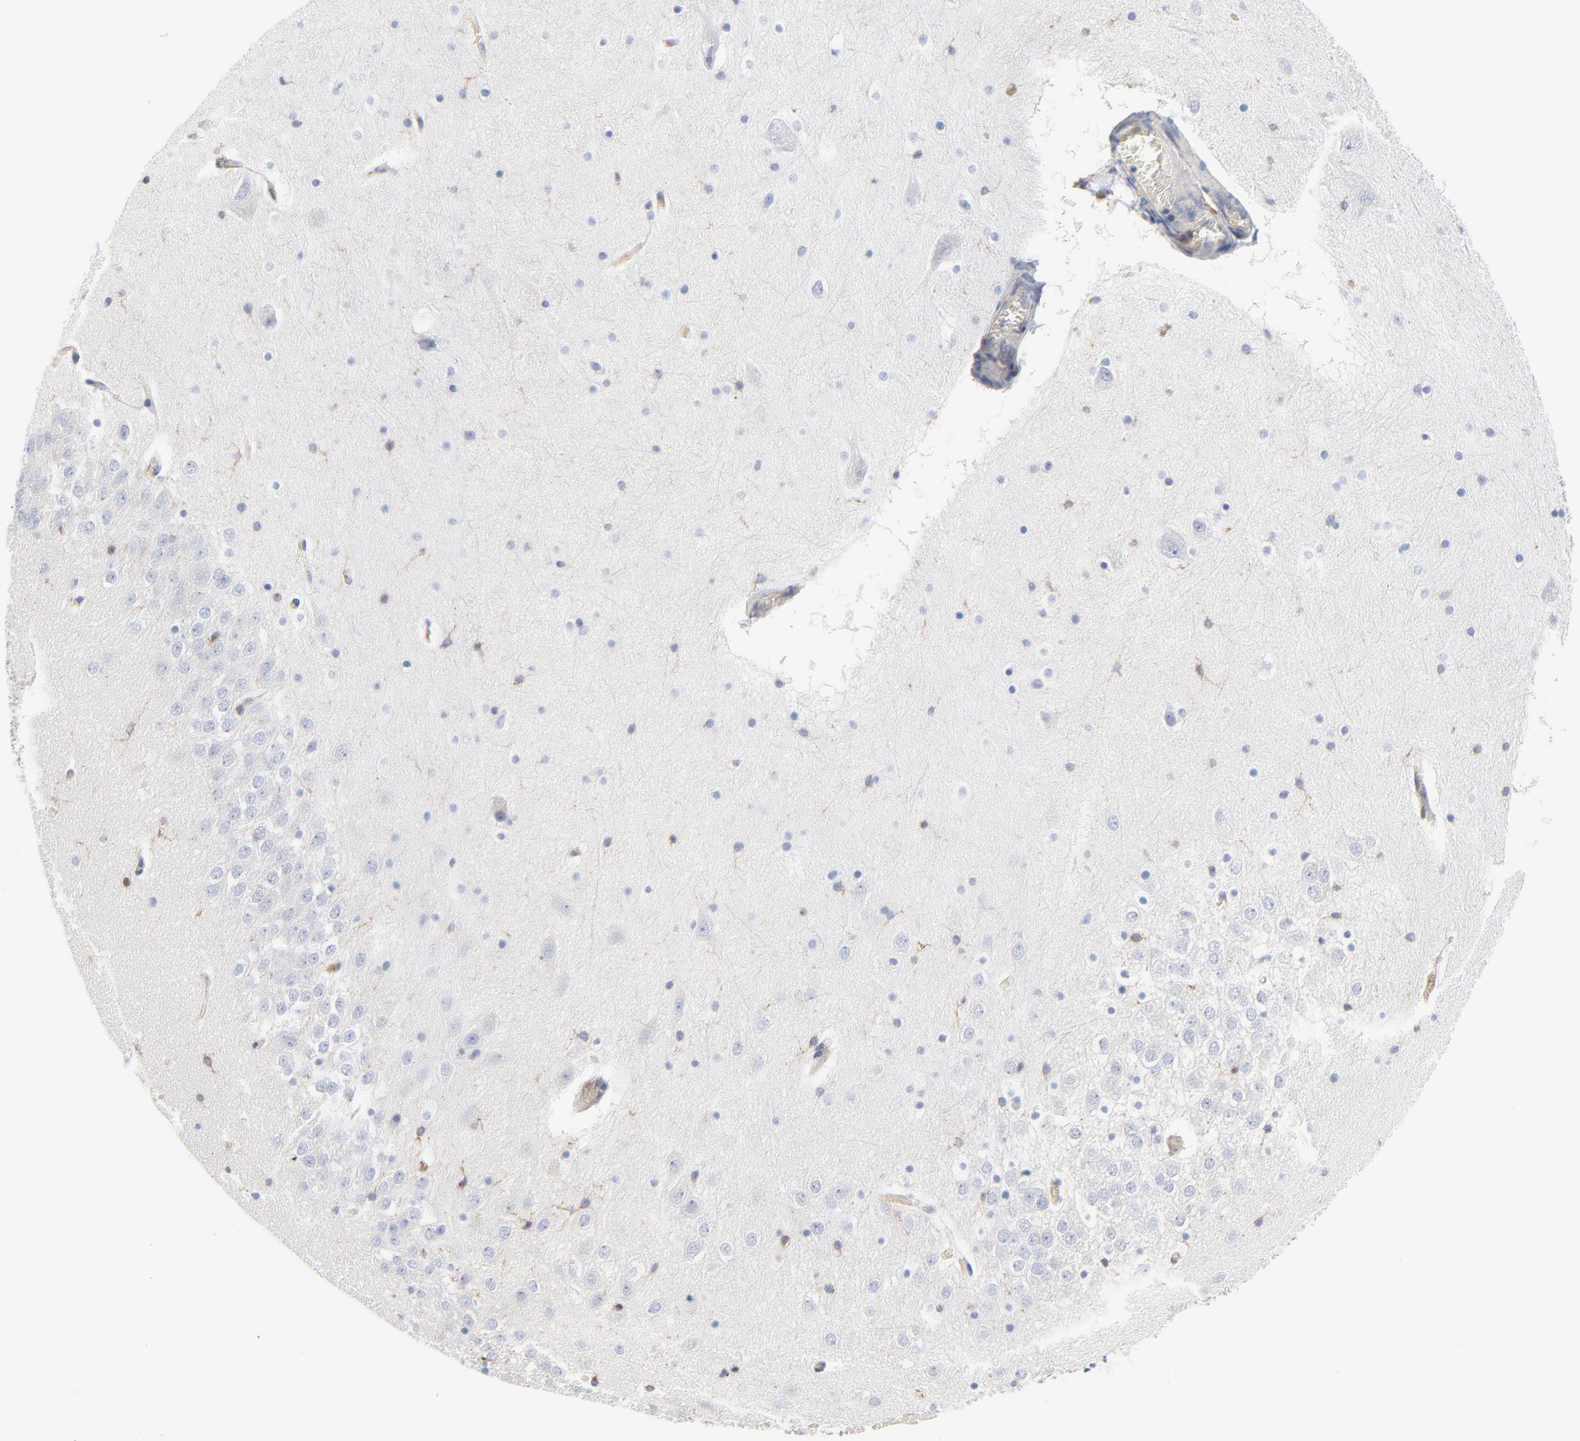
{"staining": {"intensity": "negative", "quantity": "none", "location": "none"}, "tissue": "hippocampus", "cell_type": "Glial cells", "image_type": "normal", "snomed": [{"axis": "morphology", "description": "Normal tissue, NOS"}, {"axis": "topography", "description": "Hippocampus"}], "caption": "Protein analysis of unremarkable hippocampus displays no significant positivity in glial cells.", "gene": "CD2AP", "patient": {"sex": "male", "age": 45}}